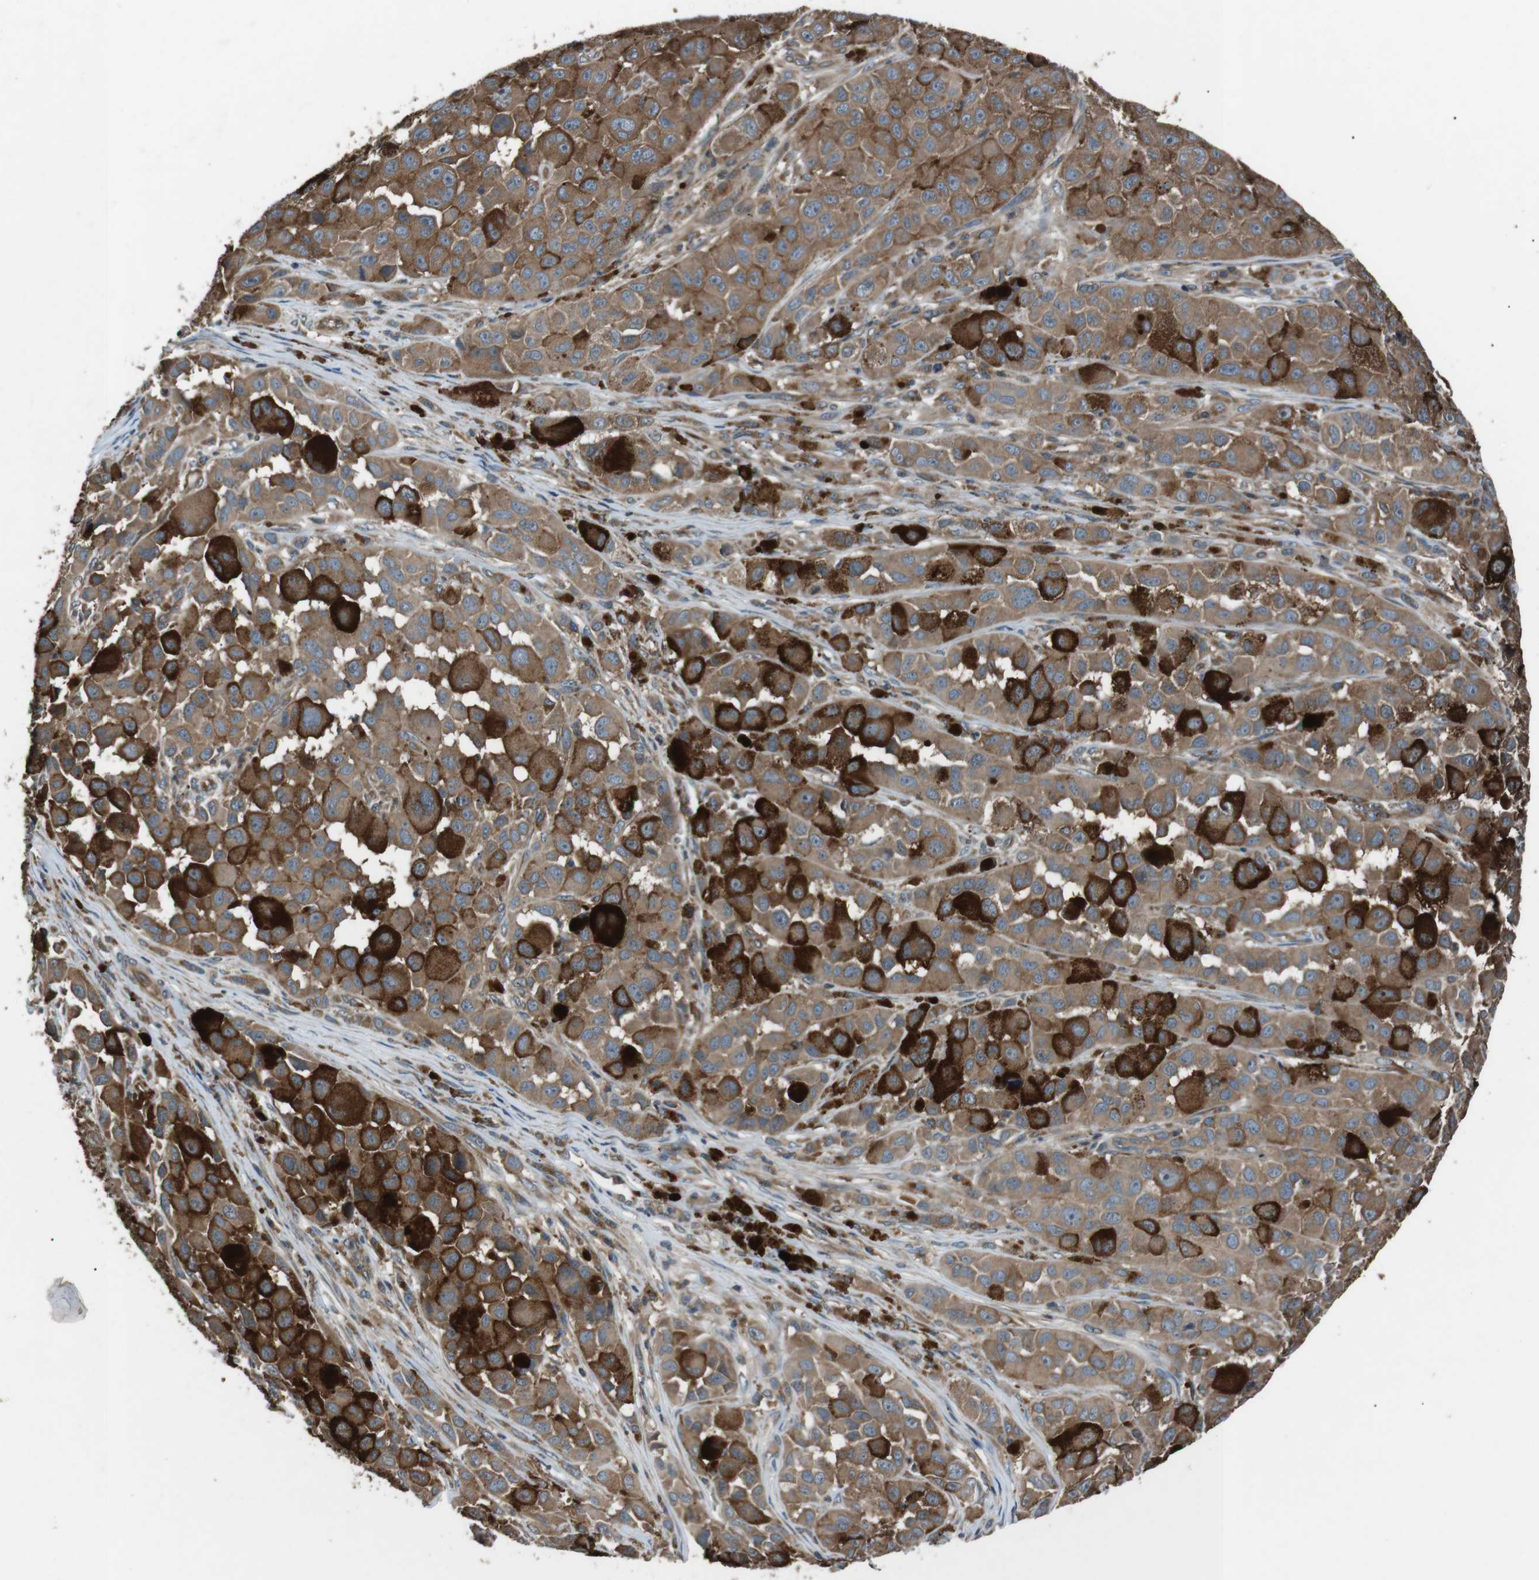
{"staining": {"intensity": "moderate", "quantity": ">75%", "location": "cytoplasmic/membranous"}, "tissue": "melanoma", "cell_type": "Tumor cells", "image_type": "cancer", "snomed": [{"axis": "morphology", "description": "Malignant melanoma, NOS"}, {"axis": "topography", "description": "Skin"}], "caption": "The histopathology image shows a brown stain indicating the presence of a protein in the cytoplasmic/membranous of tumor cells in melanoma.", "gene": "GPR161", "patient": {"sex": "male", "age": 96}}